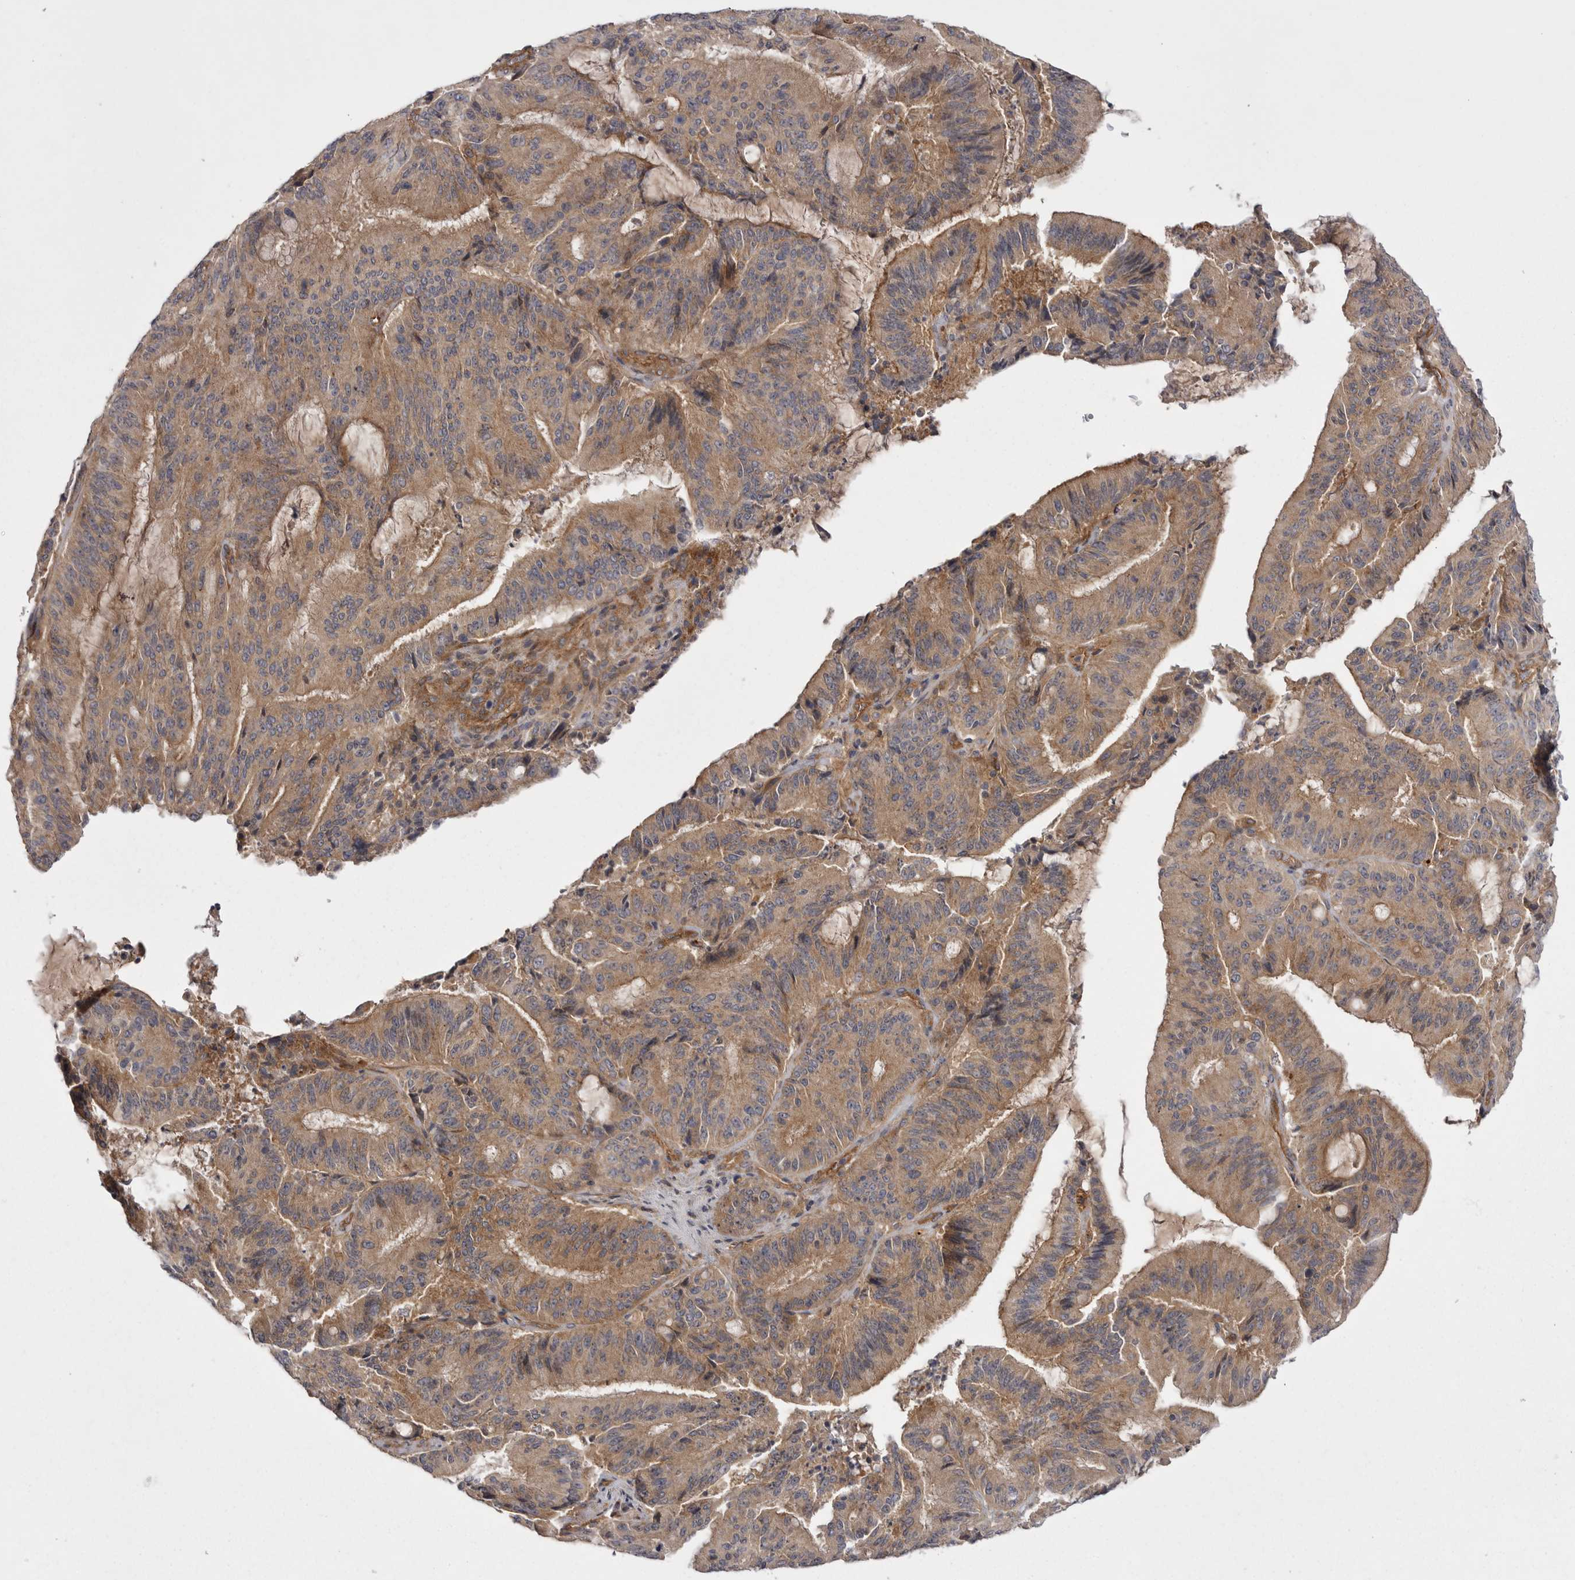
{"staining": {"intensity": "moderate", "quantity": ">75%", "location": "cytoplasmic/membranous"}, "tissue": "liver cancer", "cell_type": "Tumor cells", "image_type": "cancer", "snomed": [{"axis": "morphology", "description": "Normal tissue, NOS"}, {"axis": "morphology", "description": "Cholangiocarcinoma"}, {"axis": "topography", "description": "Liver"}, {"axis": "topography", "description": "Peripheral nerve tissue"}], "caption": "Liver cancer (cholangiocarcinoma) stained for a protein (brown) displays moderate cytoplasmic/membranous positive positivity in approximately >75% of tumor cells.", "gene": "OSBPL9", "patient": {"sex": "female", "age": 73}}